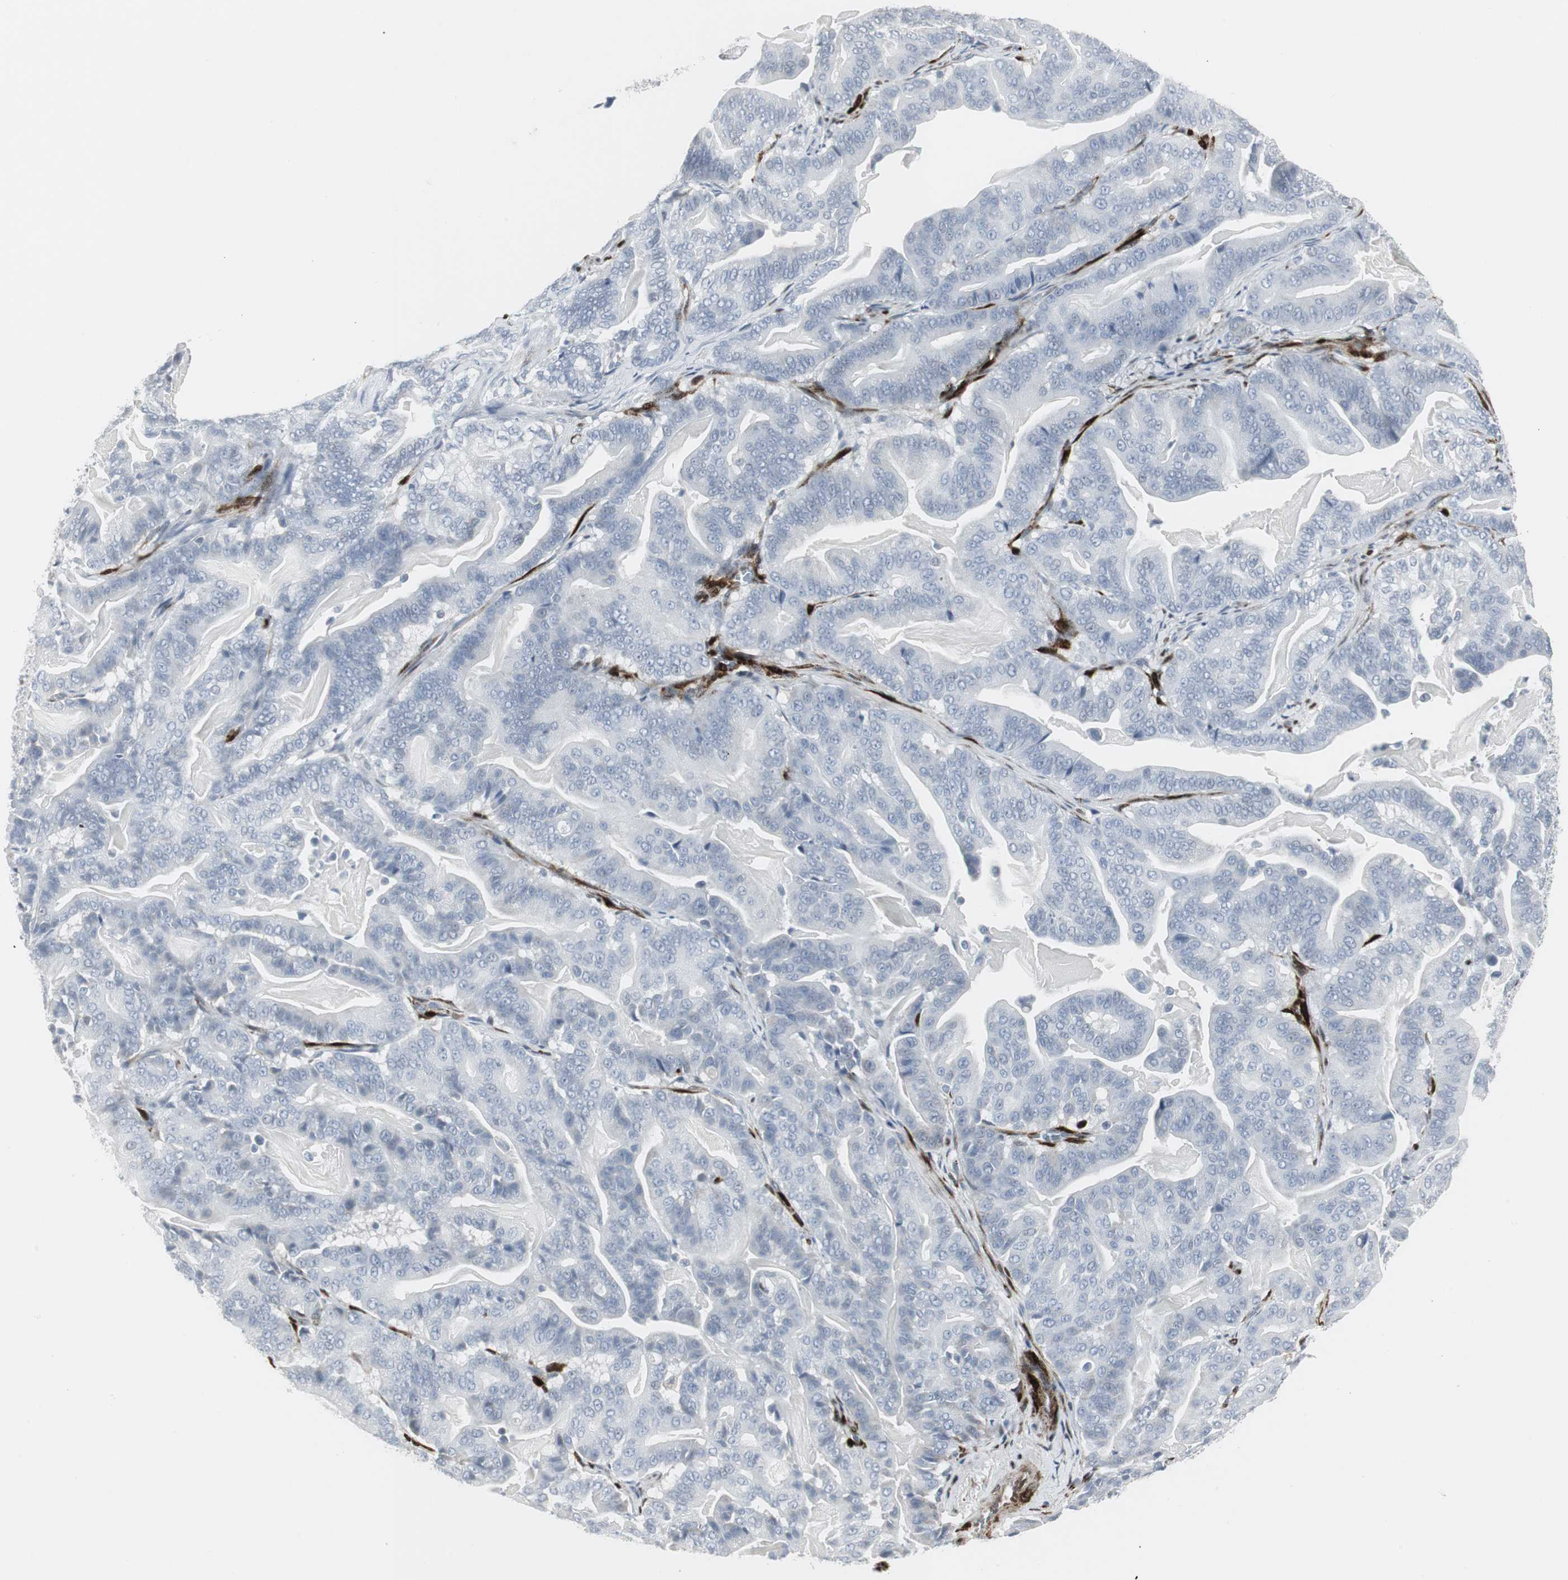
{"staining": {"intensity": "negative", "quantity": "none", "location": "none"}, "tissue": "pancreatic cancer", "cell_type": "Tumor cells", "image_type": "cancer", "snomed": [{"axis": "morphology", "description": "Adenocarcinoma, NOS"}, {"axis": "topography", "description": "Pancreas"}], "caption": "The image shows no significant positivity in tumor cells of adenocarcinoma (pancreatic). The staining was performed using DAB to visualize the protein expression in brown, while the nuclei were stained in blue with hematoxylin (Magnification: 20x).", "gene": "PPP1R14A", "patient": {"sex": "male", "age": 63}}